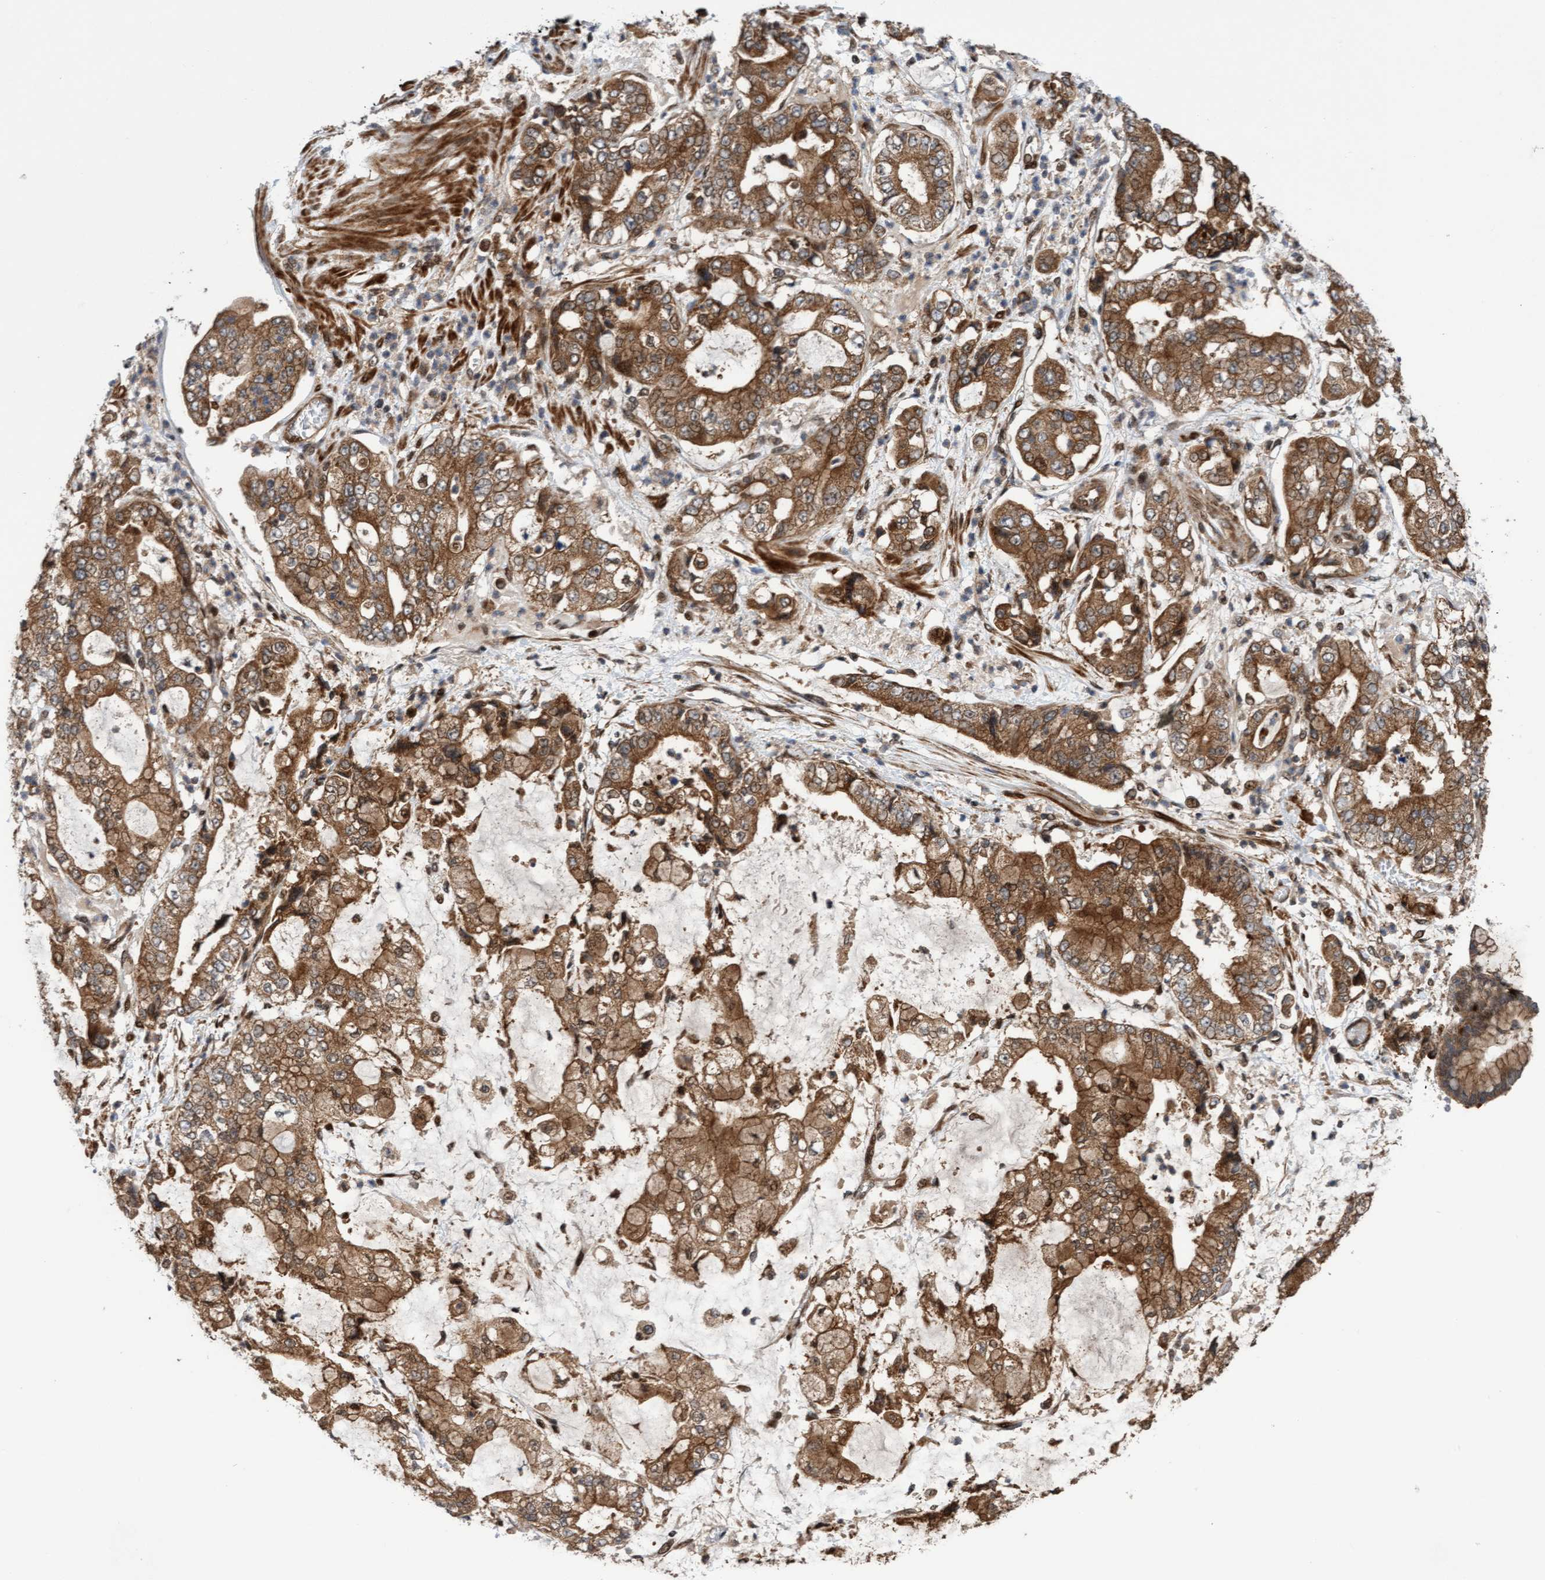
{"staining": {"intensity": "moderate", "quantity": ">75%", "location": "cytoplasmic/membranous"}, "tissue": "stomach cancer", "cell_type": "Tumor cells", "image_type": "cancer", "snomed": [{"axis": "morphology", "description": "Adenocarcinoma, NOS"}, {"axis": "topography", "description": "Stomach"}], "caption": "The histopathology image exhibits immunohistochemical staining of stomach adenocarcinoma. There is moderate cytoplasmic/membranous expression is present in approximately >75% of tumor cells.", "gene": "ITFG1", "patient": {"sex": "male", "age": 76}}